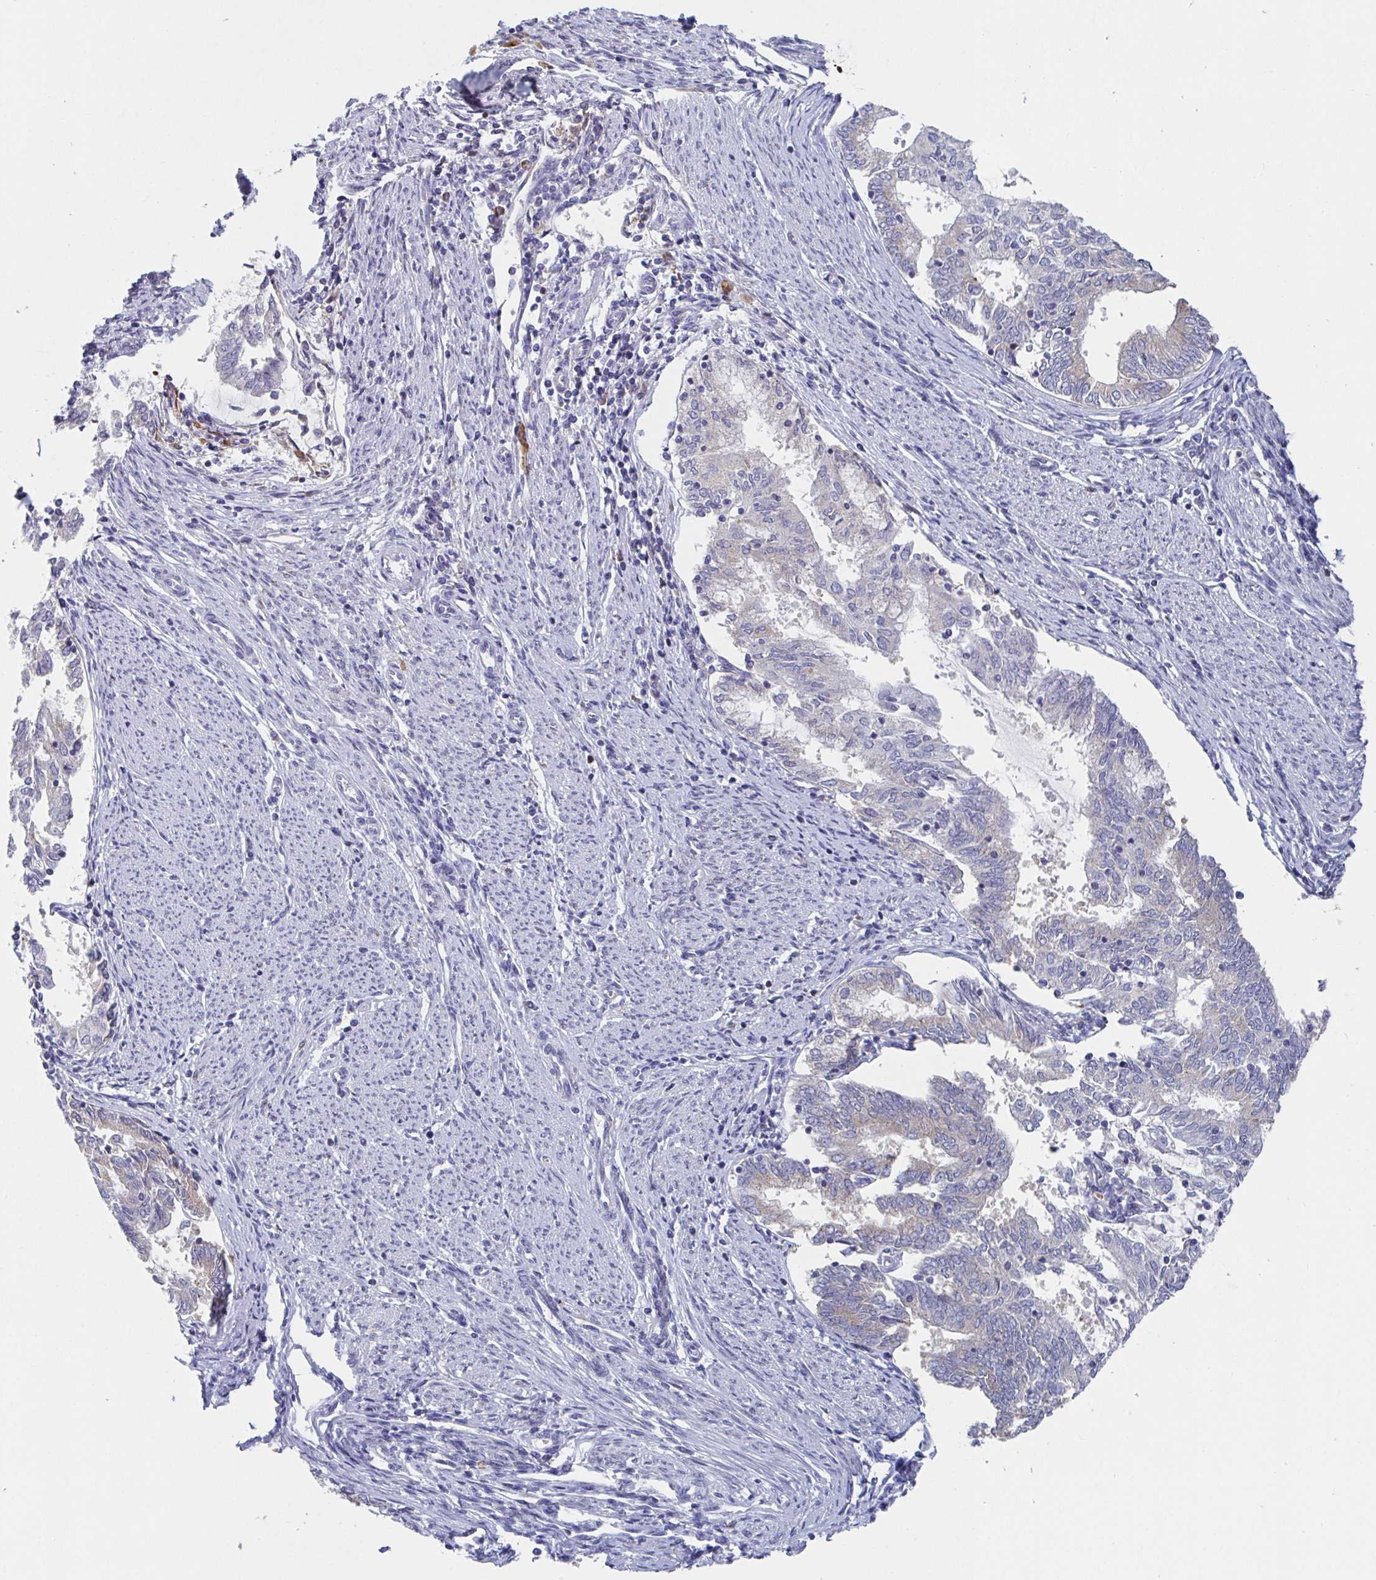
{"staining": {"intensity": "negative", "quantity": "none", "location": "none"}, "tissue": "endometrial cancer", "cell_type": "Tumor cells", "image_type": "cancer", "snomed": [{"axis": "morphology", "description": "Adenocarcinoma, NOS"}, {"axis": "topography", "description": "Endometrium"}], "caption": "Endometrial cancer was stained to show a protein in brown. There is no significant positivity in tumor cells. (DAB immunohistochemistry (IHC) visualized using brightfield microscopy, high magnification).", "gene": "TAS2R39", "patient": {"sex": "female", "age": 79}}